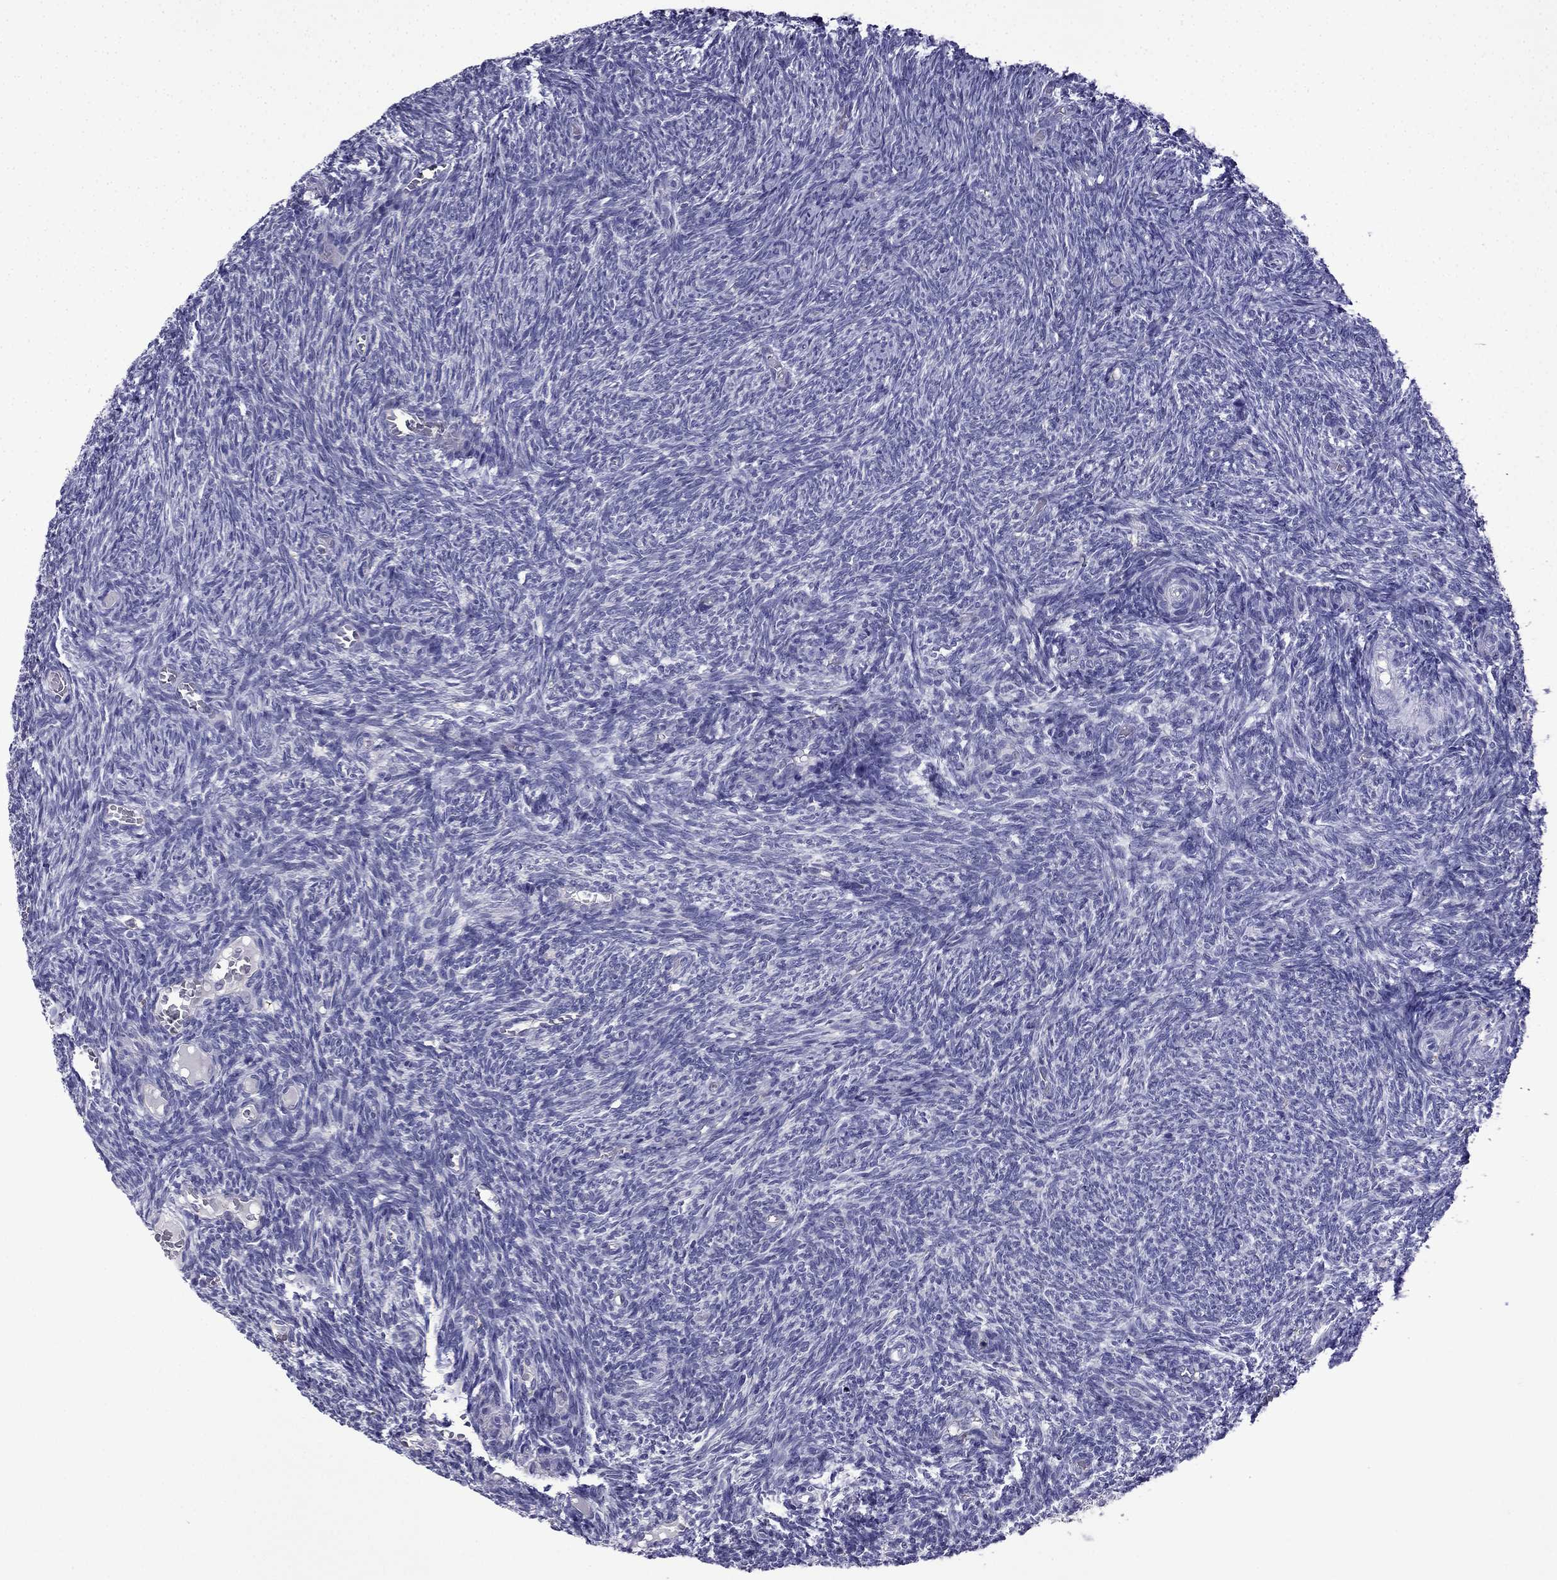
{"staining": {"intensity": "negative", "quantity": "none", "location": "none"}, "tissue": "ovary", "cell_type": "Follicle cells", "image_type": "normal", "snomed": [{"axis": "morphology", "description": "Normal tissue, NOS"}, {"axis": "topography", "description": "Ovary"}], "caption": "Follicle cells show no significant positivity in benign ovary. Brightfield microscopy of immunohistochemistry stained with DAB (brown) and hematoxylin (blue), captured at high magnification.", "gene": "TSSK4", "patient": {"sex": "female", "age": 39}}